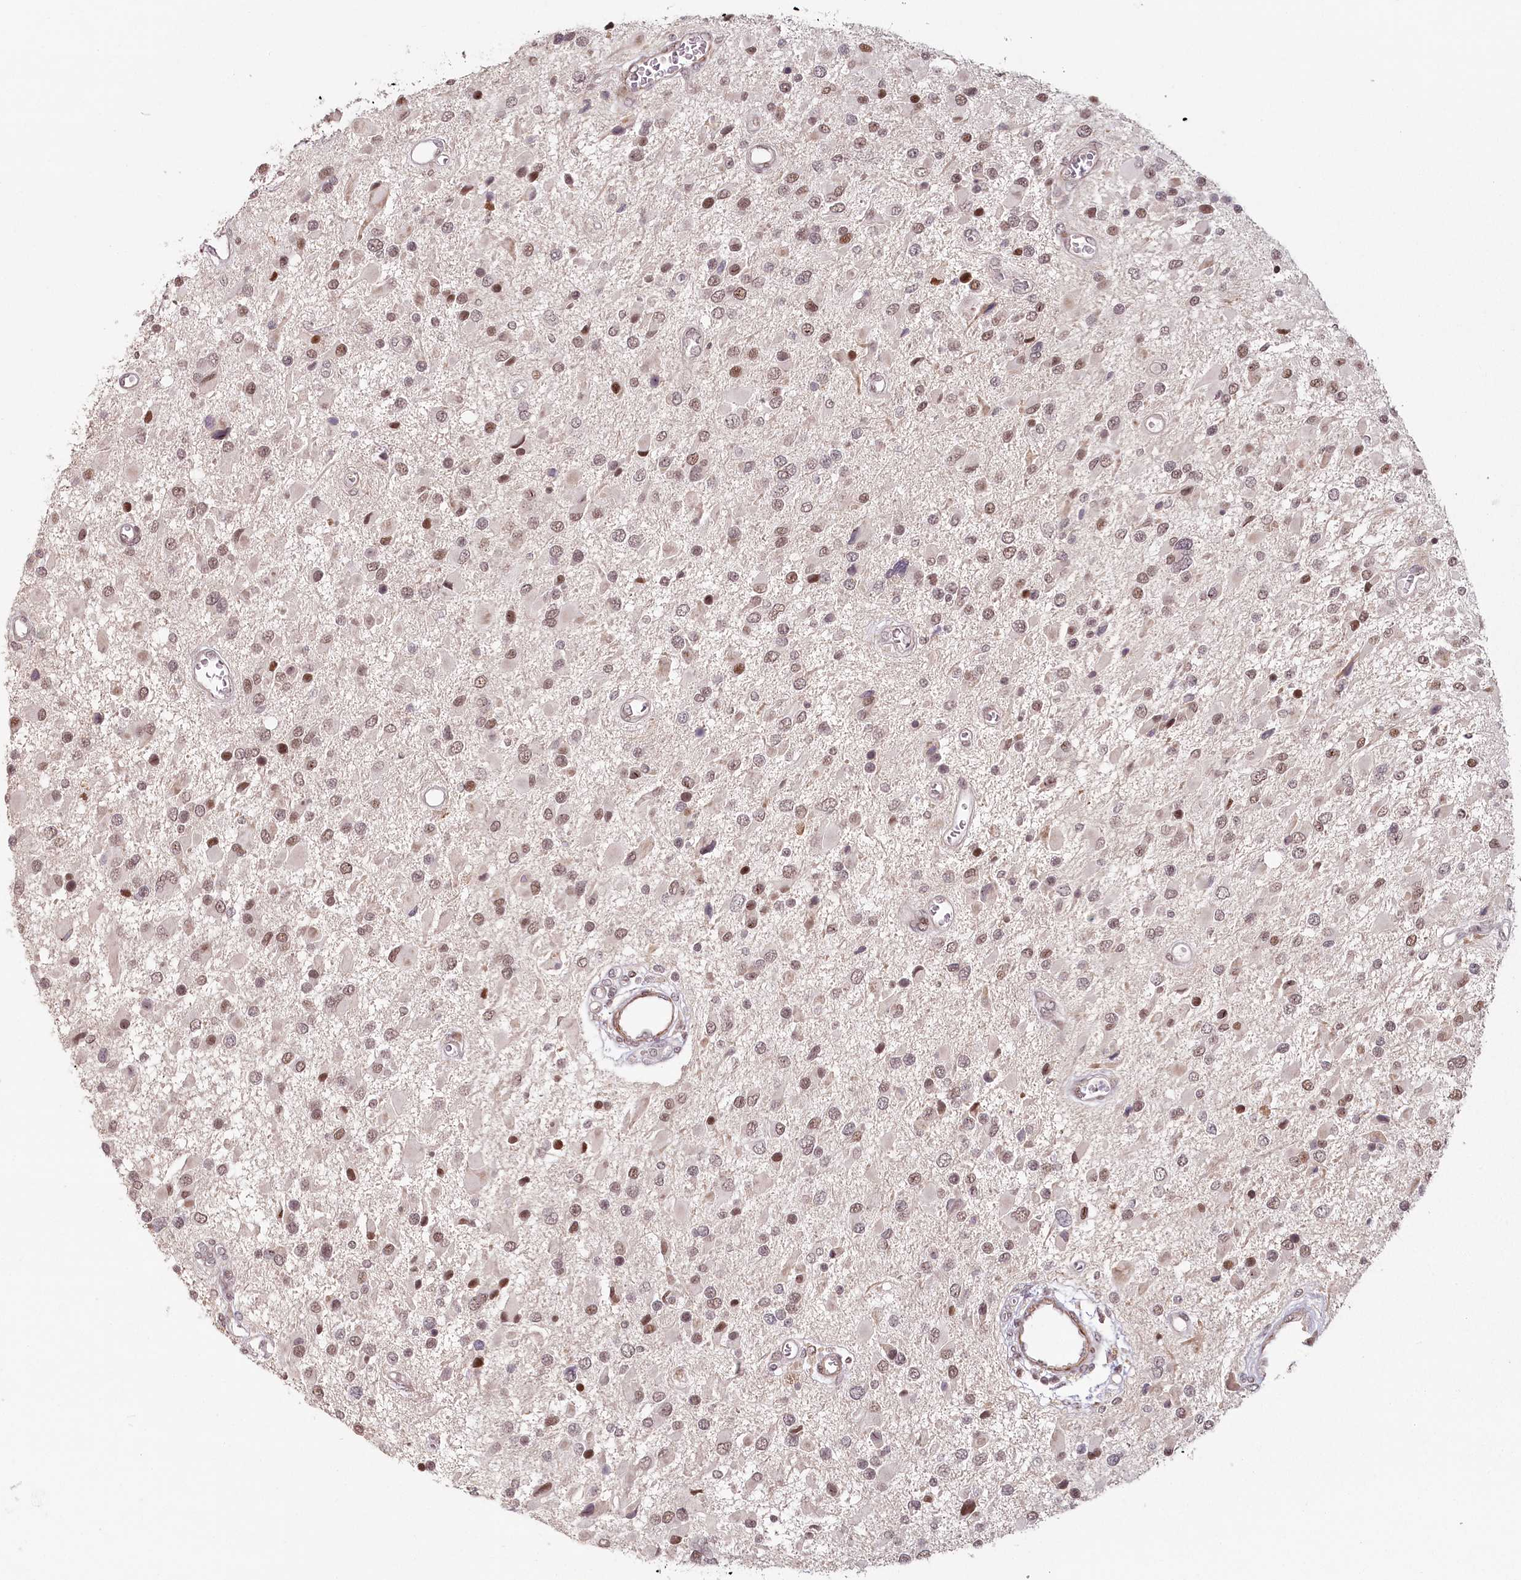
{"staining": {"intensity": "moderate", "quantity": ">75%", "location": "nuclear"}, "tissue": "glioma", "cell_type": "Tumor cells", "image_type": "cancer", "snomed": [{"axis": "morphology", "description": "Glioma, malignant, High grade"}, {"axis": "topography", "description": "Brain"}], "caption": "Glioma was stained to show a protein in brown. There is medium levels of moderate nuclear staining in about >75% of tumor cells. The protein is stained brown, and the nuclei are stained in blue (DAB (3,3'-diaminobenzidine) IHC with brightfield microscopy, high magnification).", "gene": "FAM204A", "patient": {"sex": "male", "age": 53}}